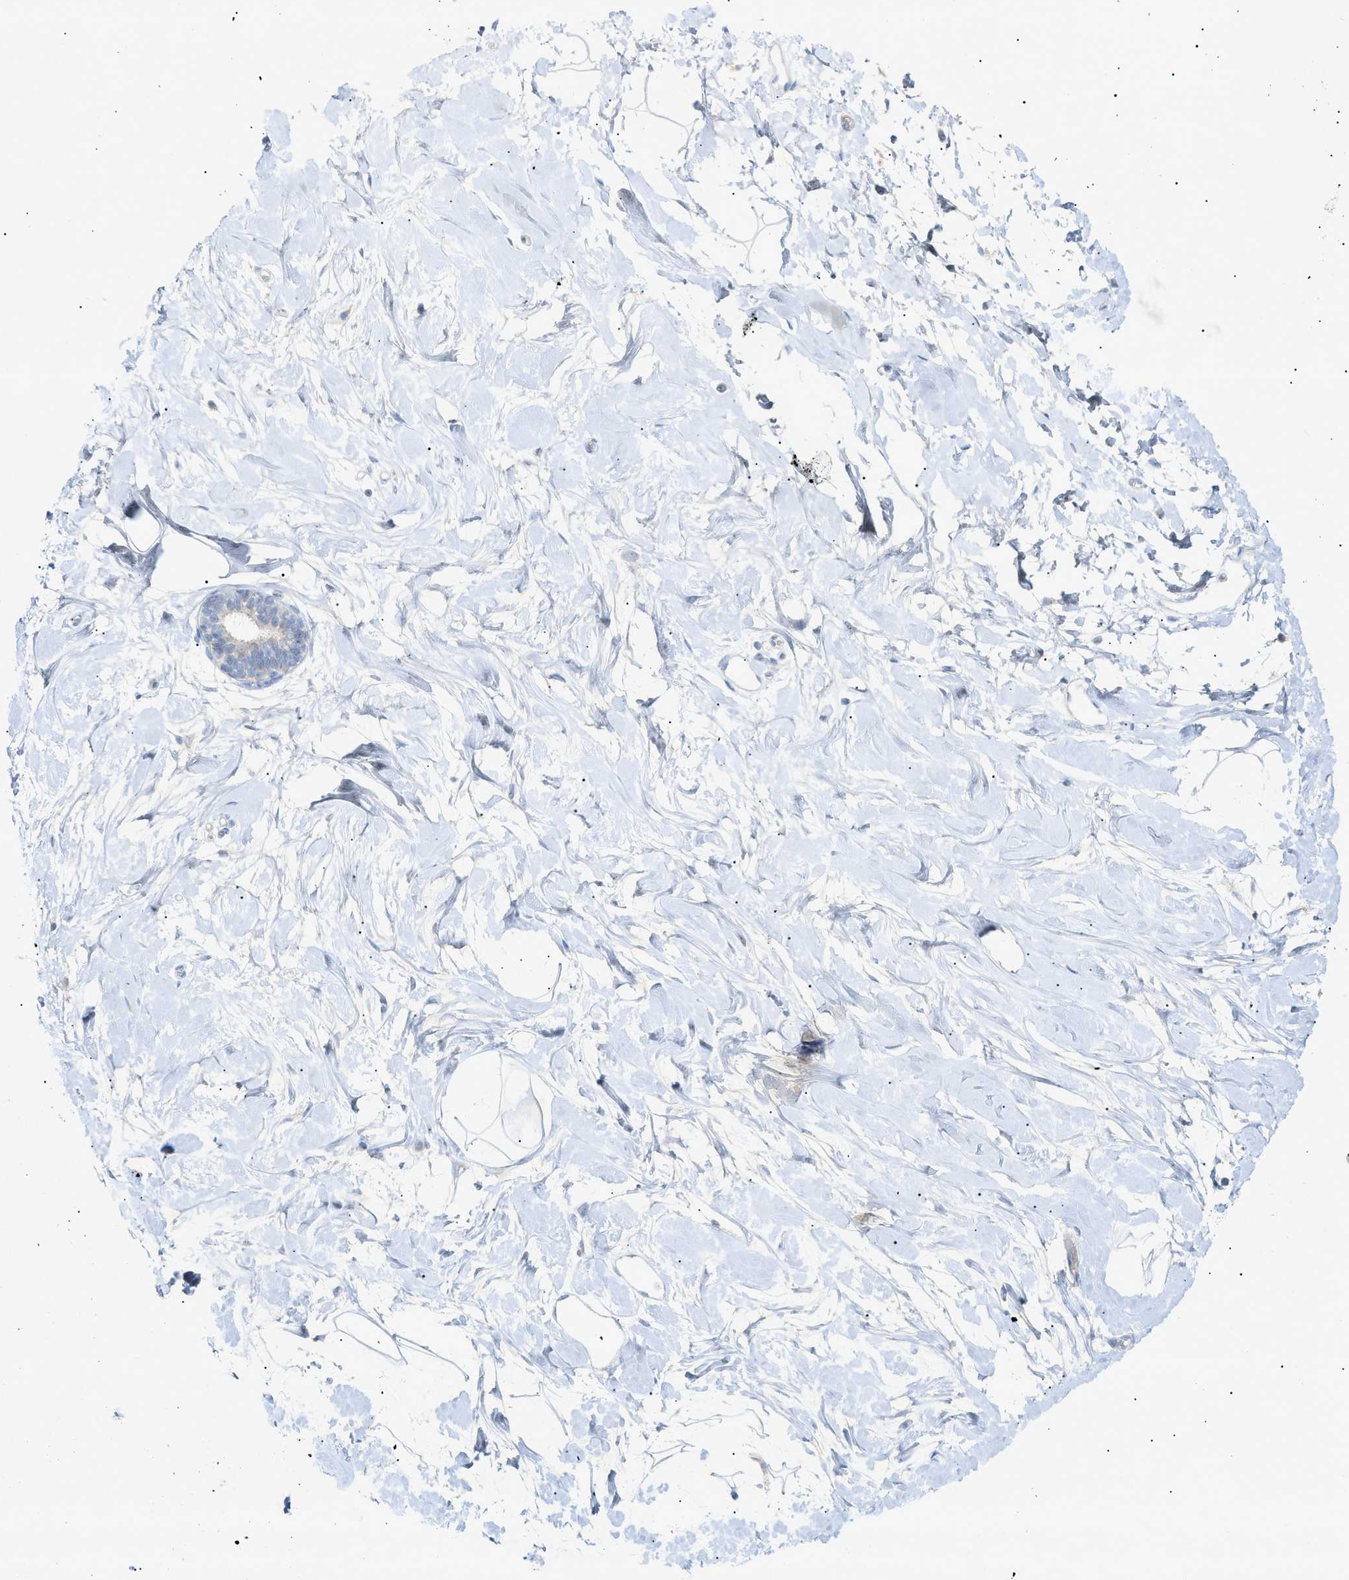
{"staining": {"intensity": "negative", "quantity": "none", "location": "none"}, "tissue": "breast", "cell_type": "Adipocytes", "image_type": "normal", "snomed": [{"axis": "morphology", "description": "Normal tissue, NOS"}, {"axis": "morphology", "description": "Lobular carcinoma"}, {"axis": "topography", "description": "Breast"}], "caption": "Immunohistochemistry (IHC) of normal breast displays no staining in adipocytes.", "gene": "SLC25A31", "patient": {"sex": "female", "age": 59}}